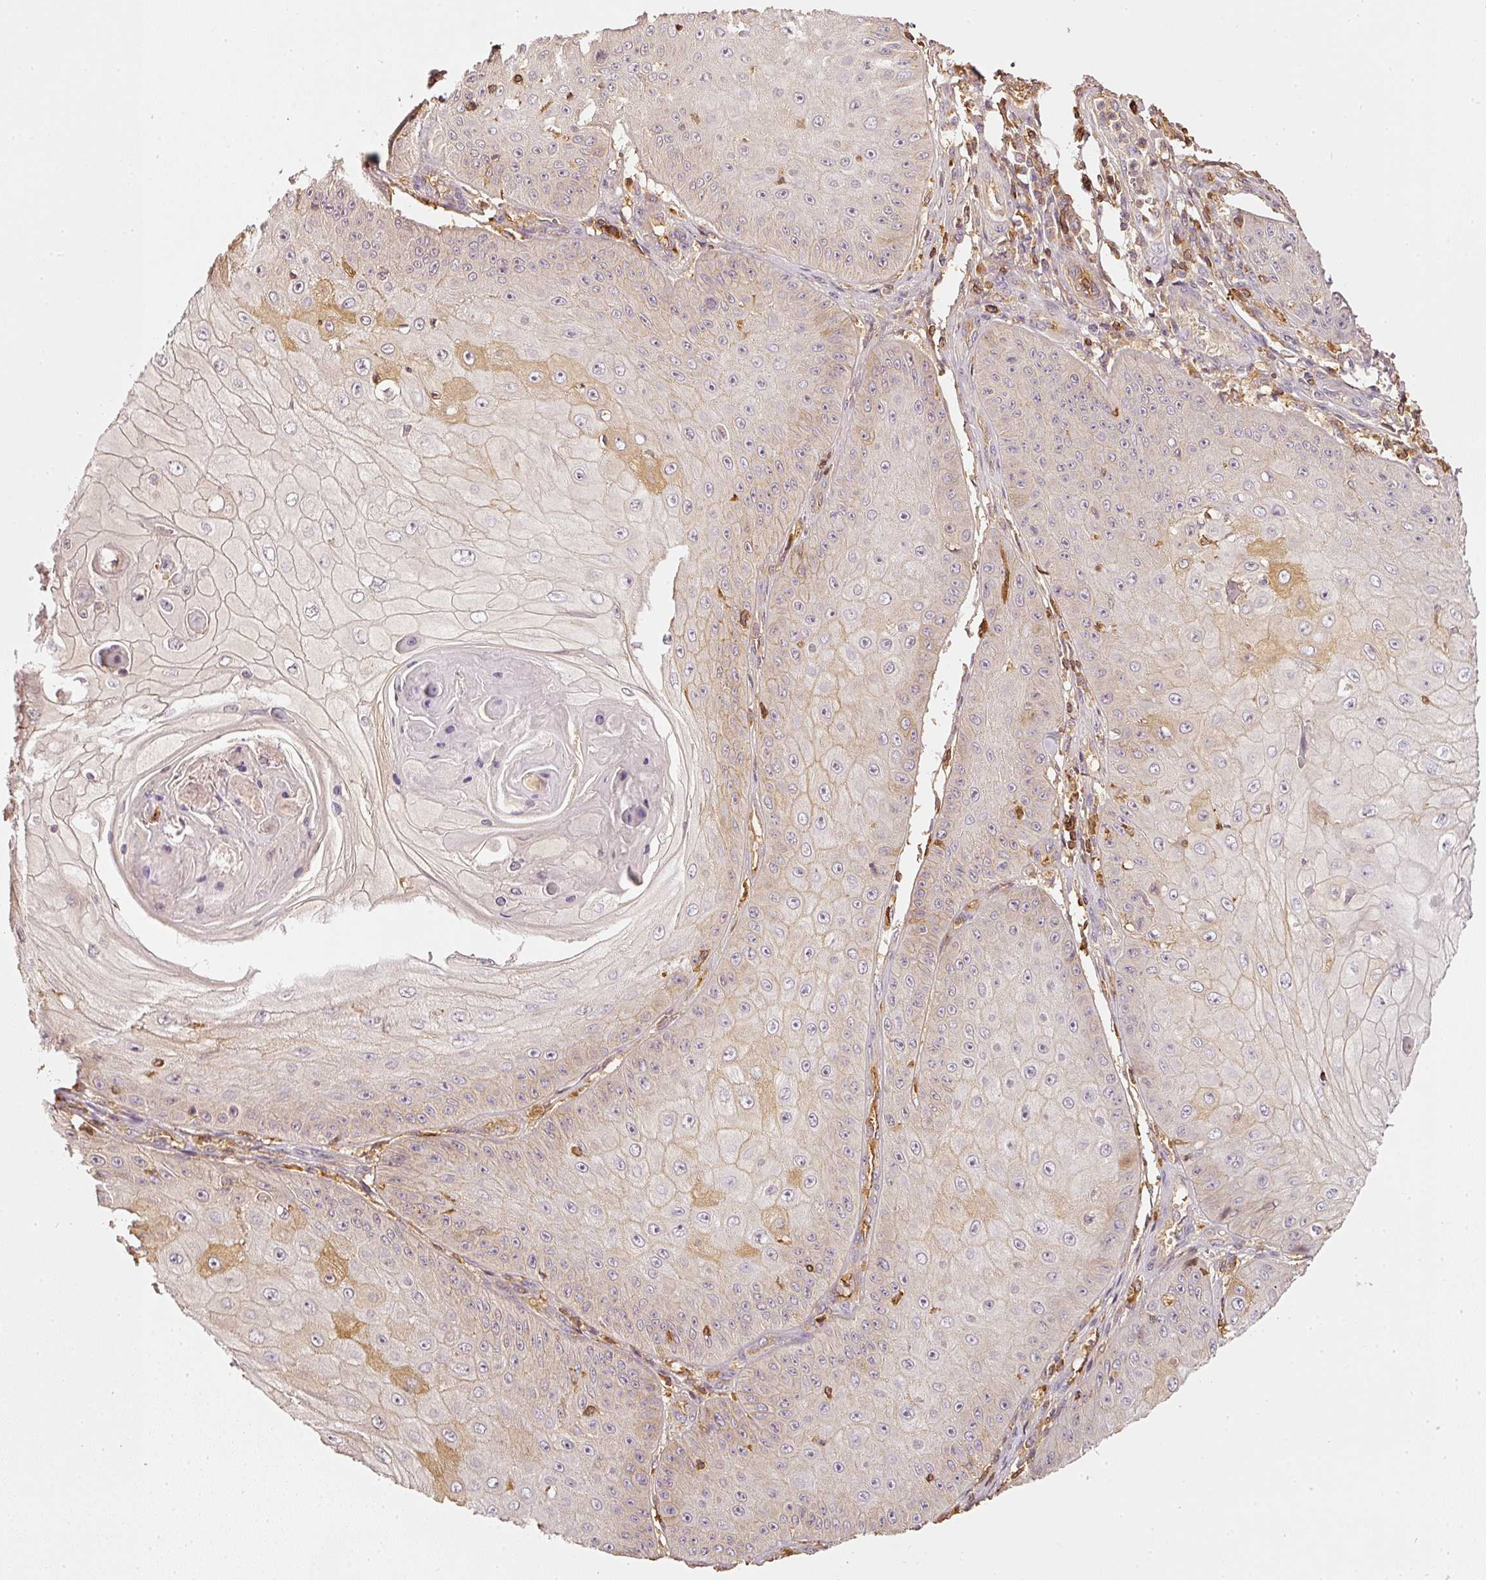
{"staining": {"intensity": "moderate", "quantity": "<25%", "location": "cytoplasmic/membranous"}, "tissue": "skin cancer", "cell_type": "Tumor cells", "image_type": "cancer", "snomed": [{"axis": "morphology", "description": "Squamous cell carcinoma, NOS"}, {"axis": "topography", "description": "Skin"}], "caption": "Skin squamous cell carcinoma stained for a protein exhibits moderate cytoplasmic/membranous positivity in tumor cells.", "gene": "EVL", "patient": {"sex": "male", "age": 70}}